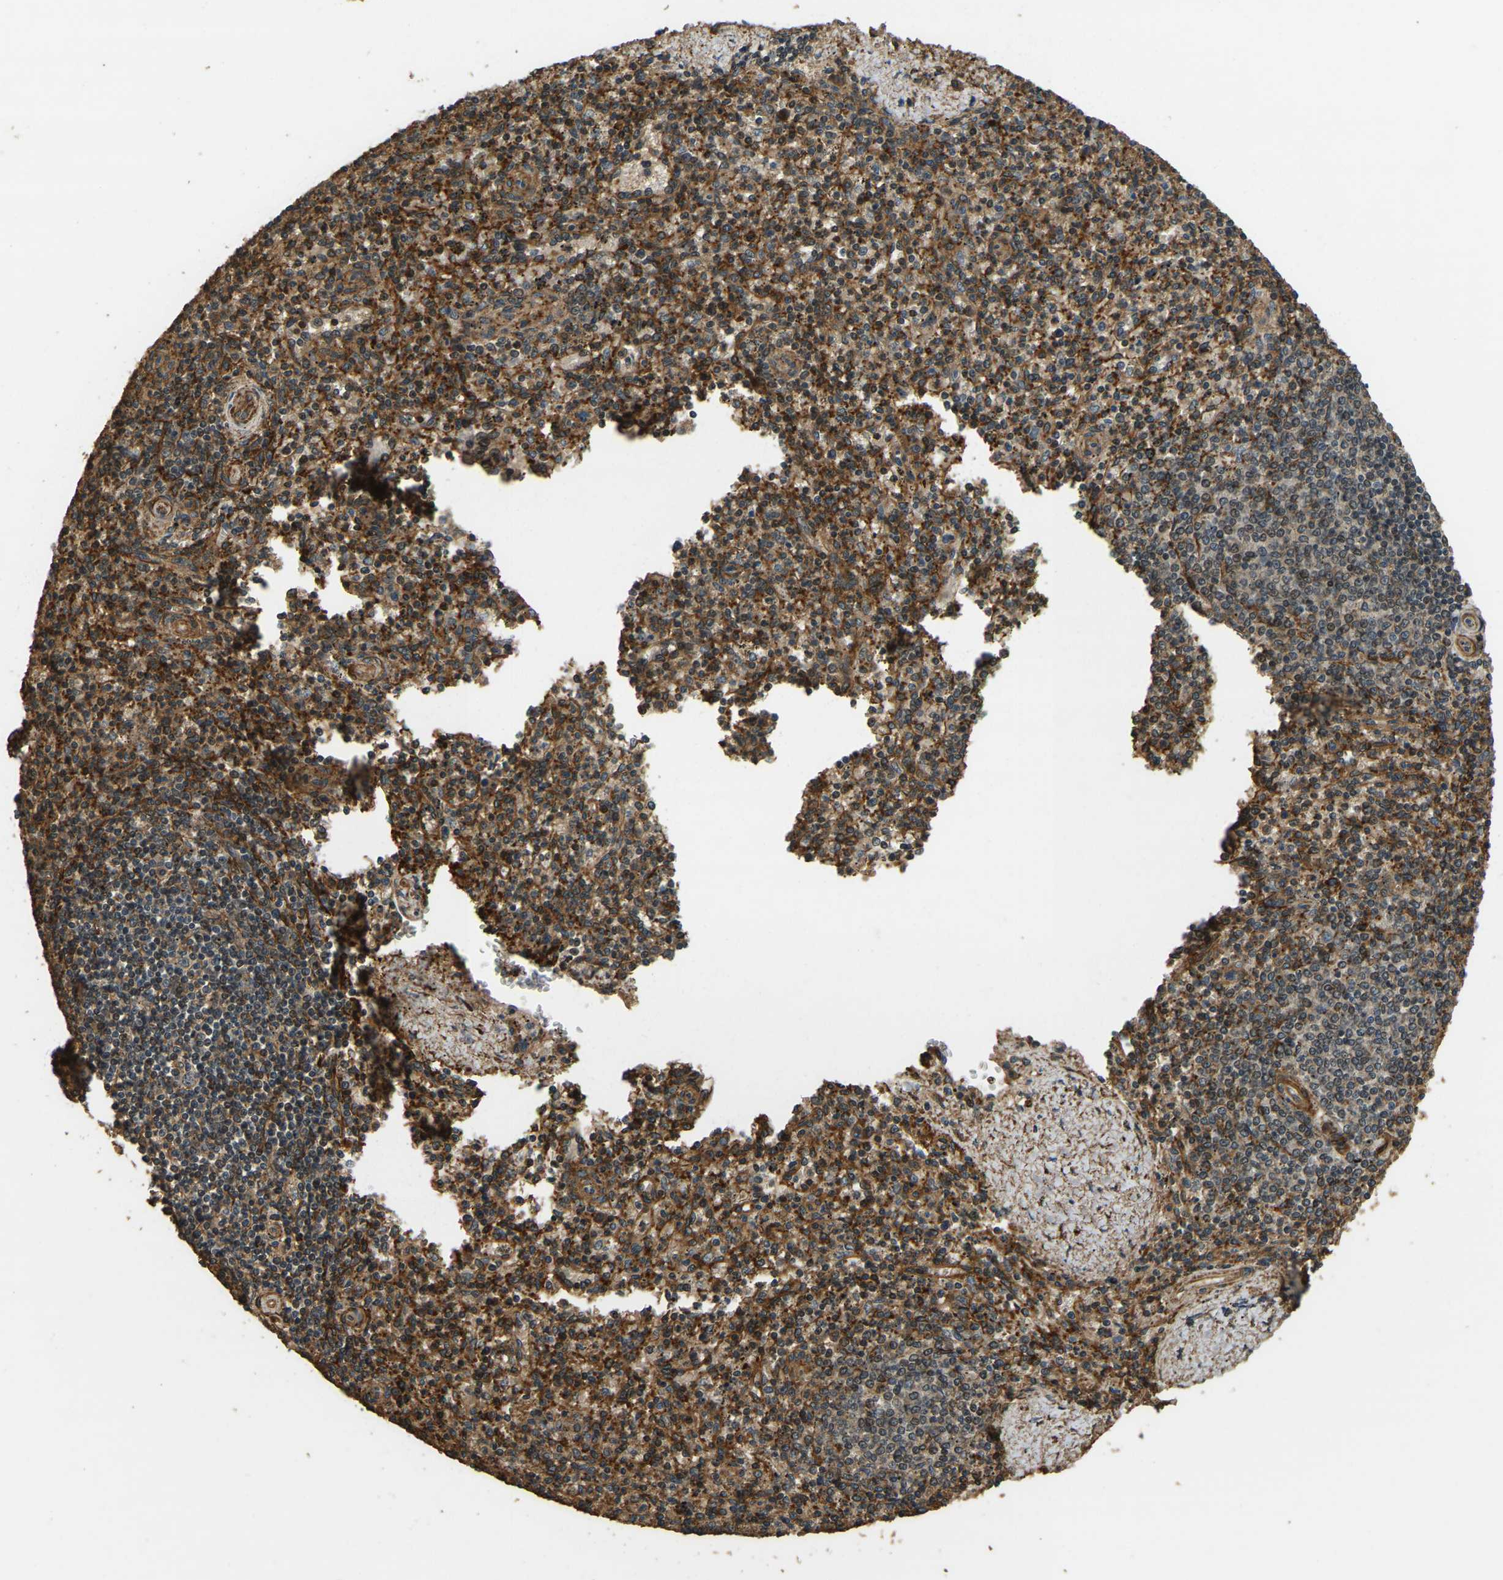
{"staining": {"intensity": "strong", "quantity": ">75%", "location": "cytoplasmic/membranous"}, "tissue": "spleen", "cell_type": "Cells in red pulp", "image_type": "normal", "snomed": [{"axis": "morphology", "description": "Normal tissue, NOS"}, {"axis": "topography", "description": "Spleen"}], "caption": "A brown stain highlights strong cytoplasmic/membranous expression of a protein in cells in red pulp of normal spleen. The protein is stained brown, and the nuclei are stained in blue (DAB (3,3'-diaminobenzidine) IHC with brightfield microscopy, high magnification).", "gene": "ERGIC1", "patient": {"sex": "male", "age": 72}}